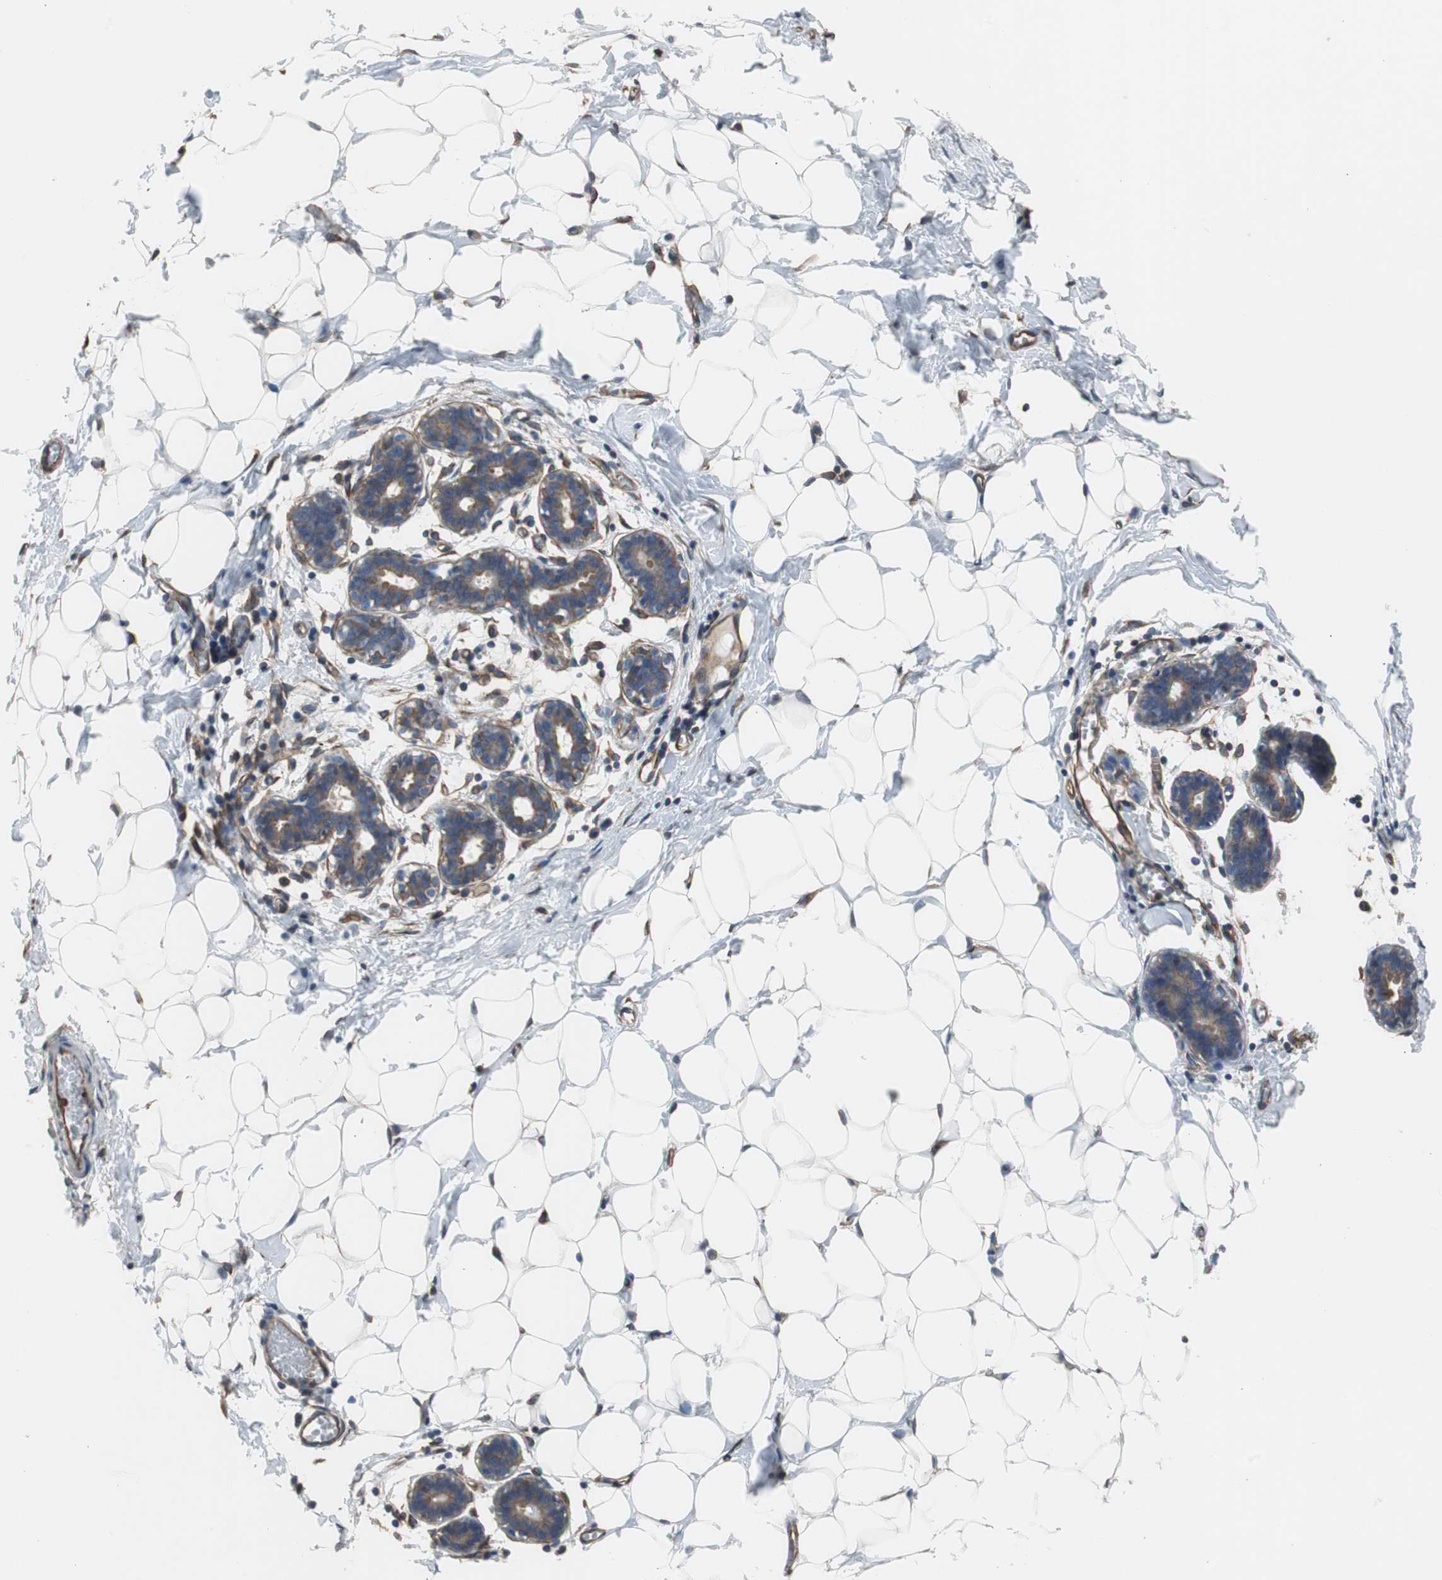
{"staining": {"intensity": "negative", "quantity": "none", "location": "none"}, "tissue": "breast", "cell_type": "Adipocytes", "image_type": "normal", "snomed": [{"axis": "morphology", "description": "Normal tissue, NOS"}, {"axis": "topography", "description": "Breast"}], "caption": "Immunohistochemical staining of benign breast exhibits no significant positivity in adipocytes.", "gene": "KIF3B", "patient": {"sex": "female", "age": 27}}